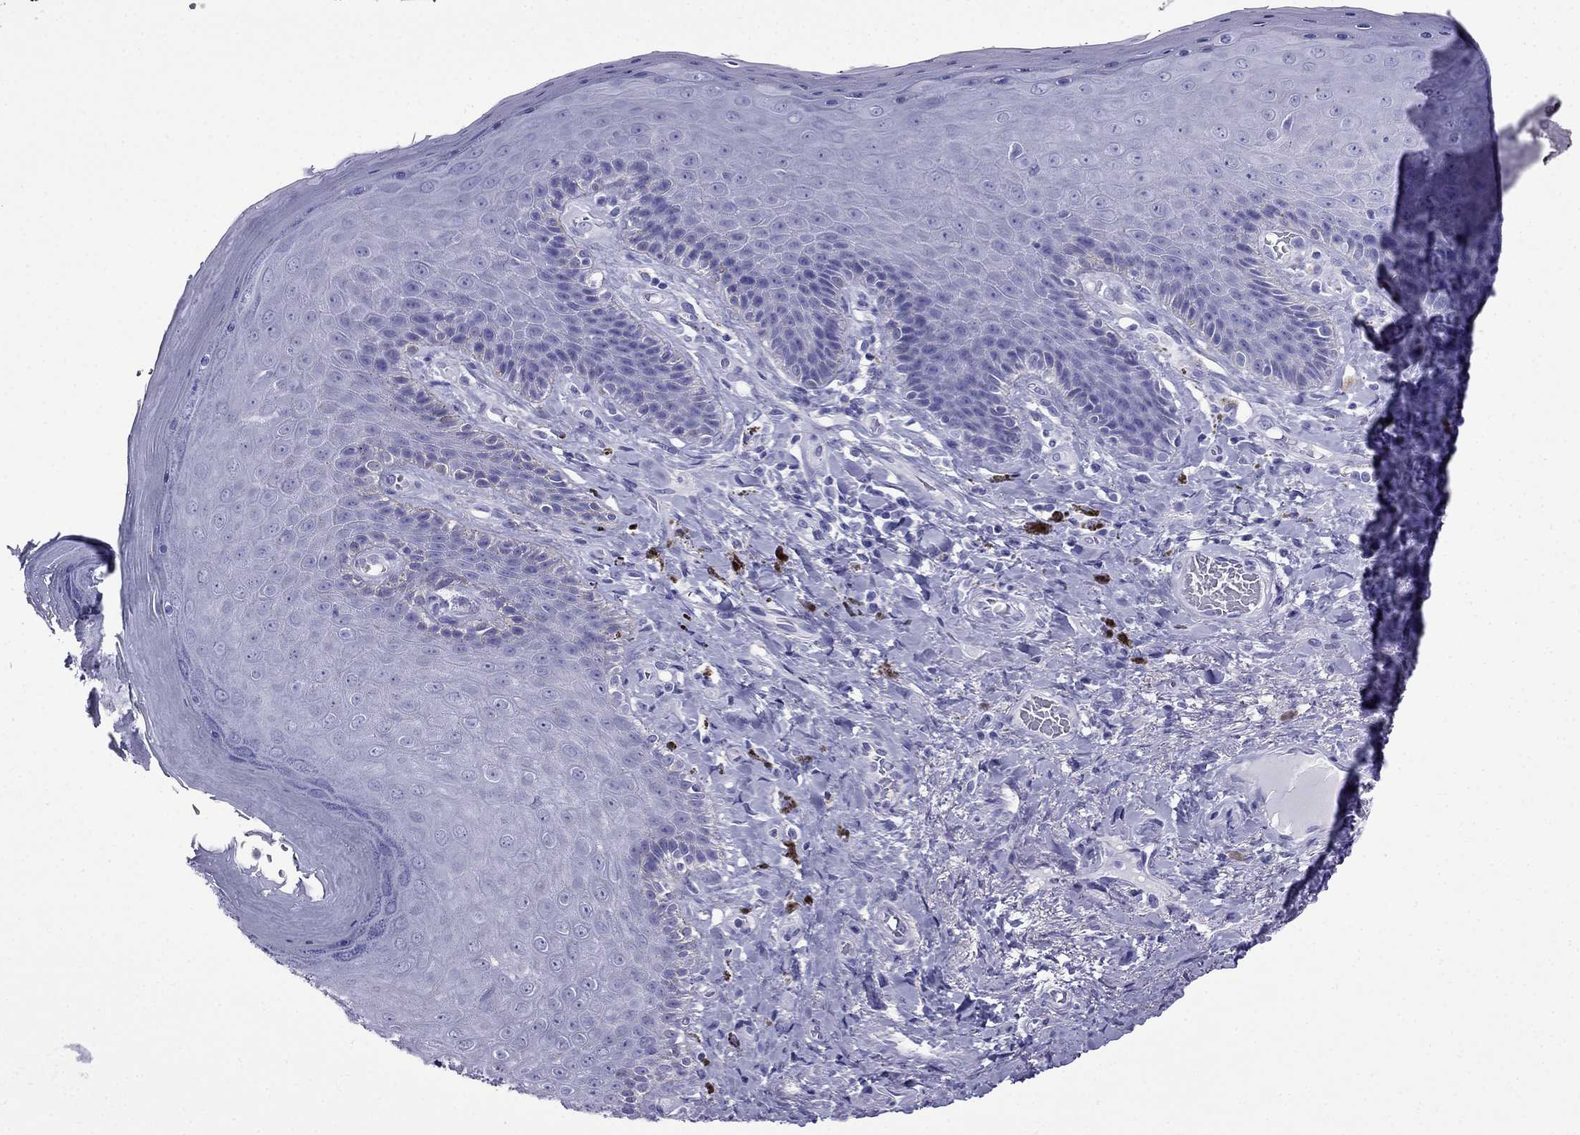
{"staining": {"intensity": "negative", "quantity": "none", "location": "none"}, "tissue": "skin", "cell_type": "Epidermal cells", "image_type": "normal", "snomed": [{"axis": "morphology", "description": "Normal tissue, NOS"}, {"axis": "topography", "description": "Skeletal muscle"}, {"axis": "topography", "description": "Anal"}, {"axis": "topography", "description": "Peripheral nerve tissue"}], "caption": "Immunohistochemistry (IHC) of benign skin shows no staining in epidermal cells.", "gene": "ARR3", "patient": {"sex": "male", "age": 53}}